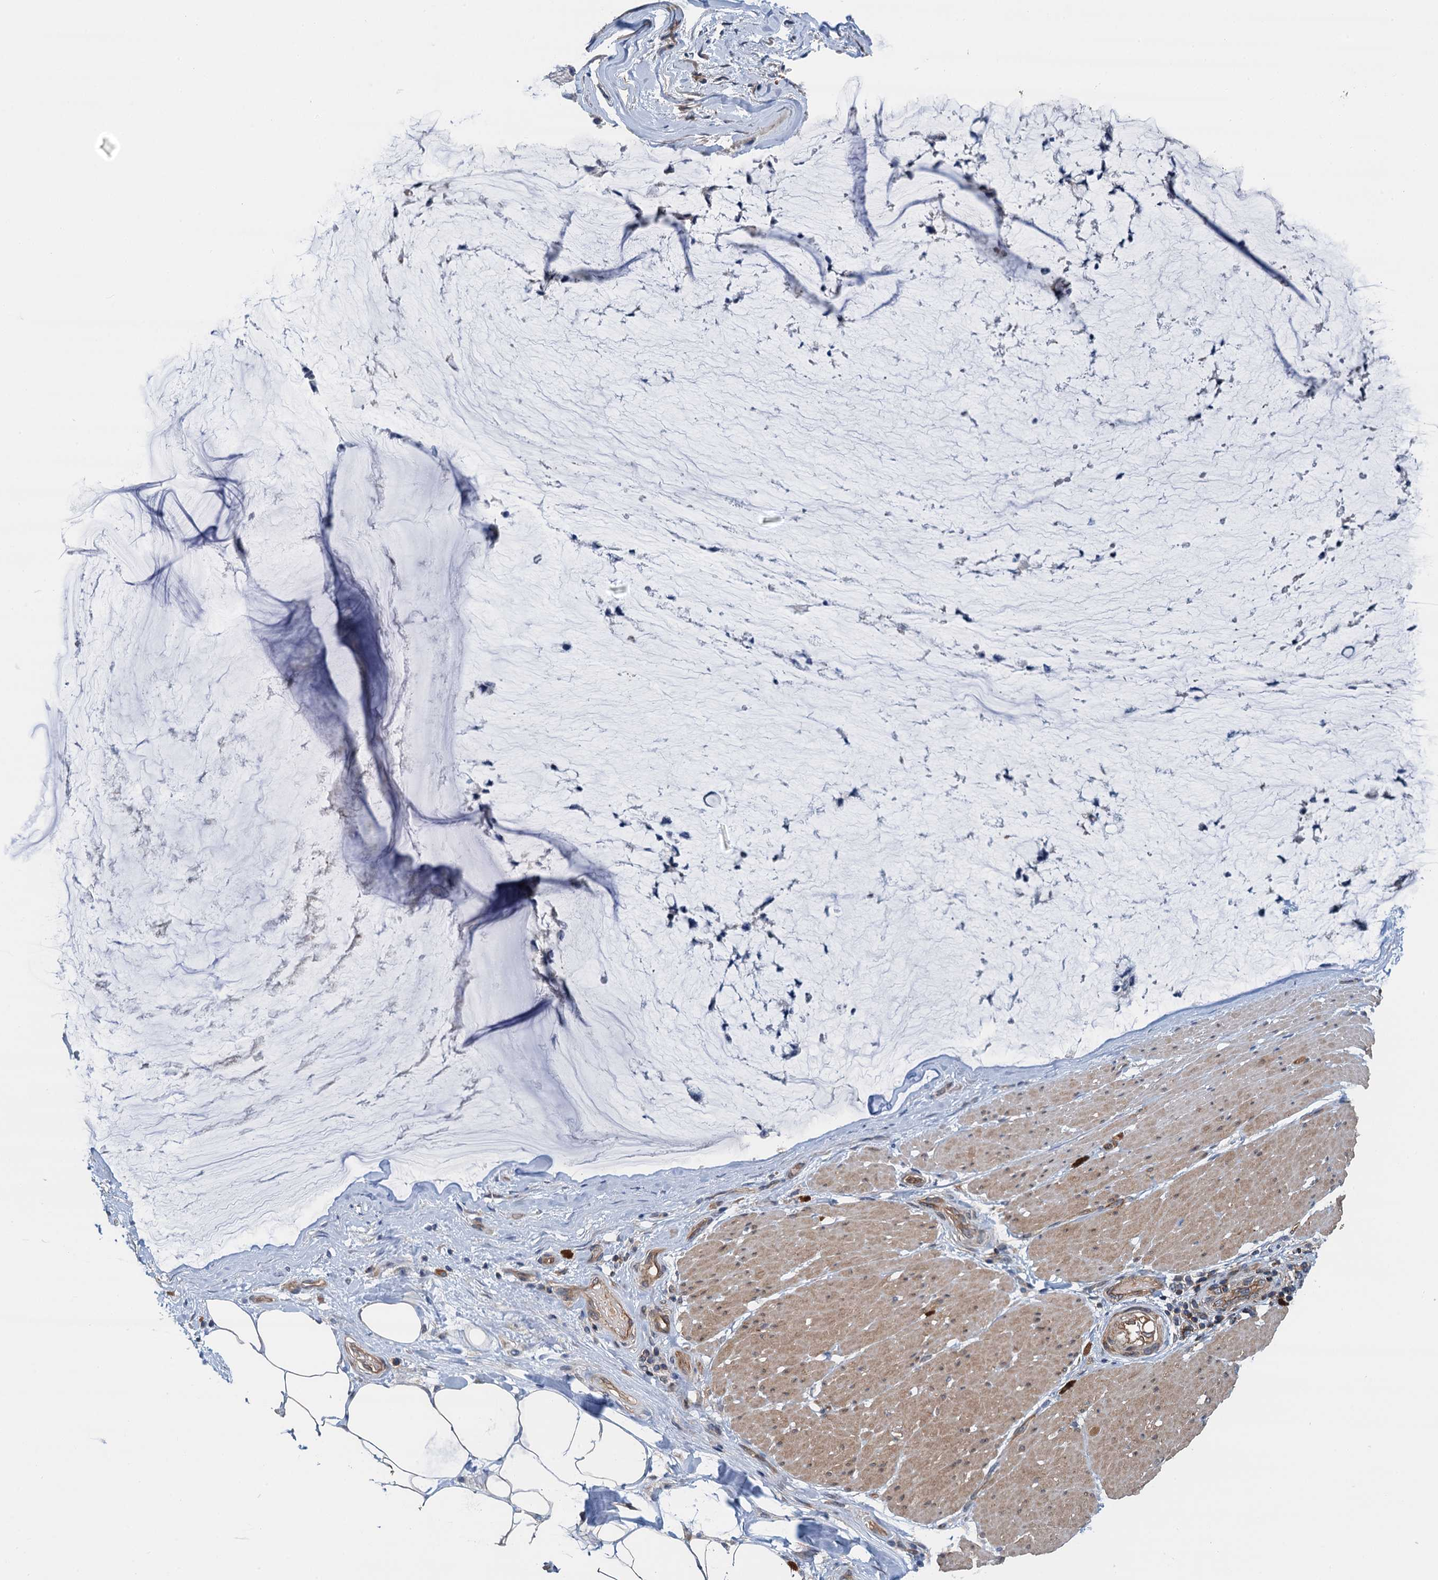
{"staining": {"intensity": "negative", "quantity": "none", "location": "none"}, "tissue": "ovarian cancer", "cell_type": "Tumor cells", "image_type": "cancer", "snomed": [{"axis": "morphology", "description": "Cystadenocarcinoma, mucinous, NOS"}, {"axis": "topography", "description": "Ovary"}], "caption": "Immunohistochemical staining of human ovarian cancer (mucinous cystadenocarcinoma) exhibits no significant positivity in tumor cells.", "gene": "ROGDI", "patient": {"sex": "female", "age": 39}}